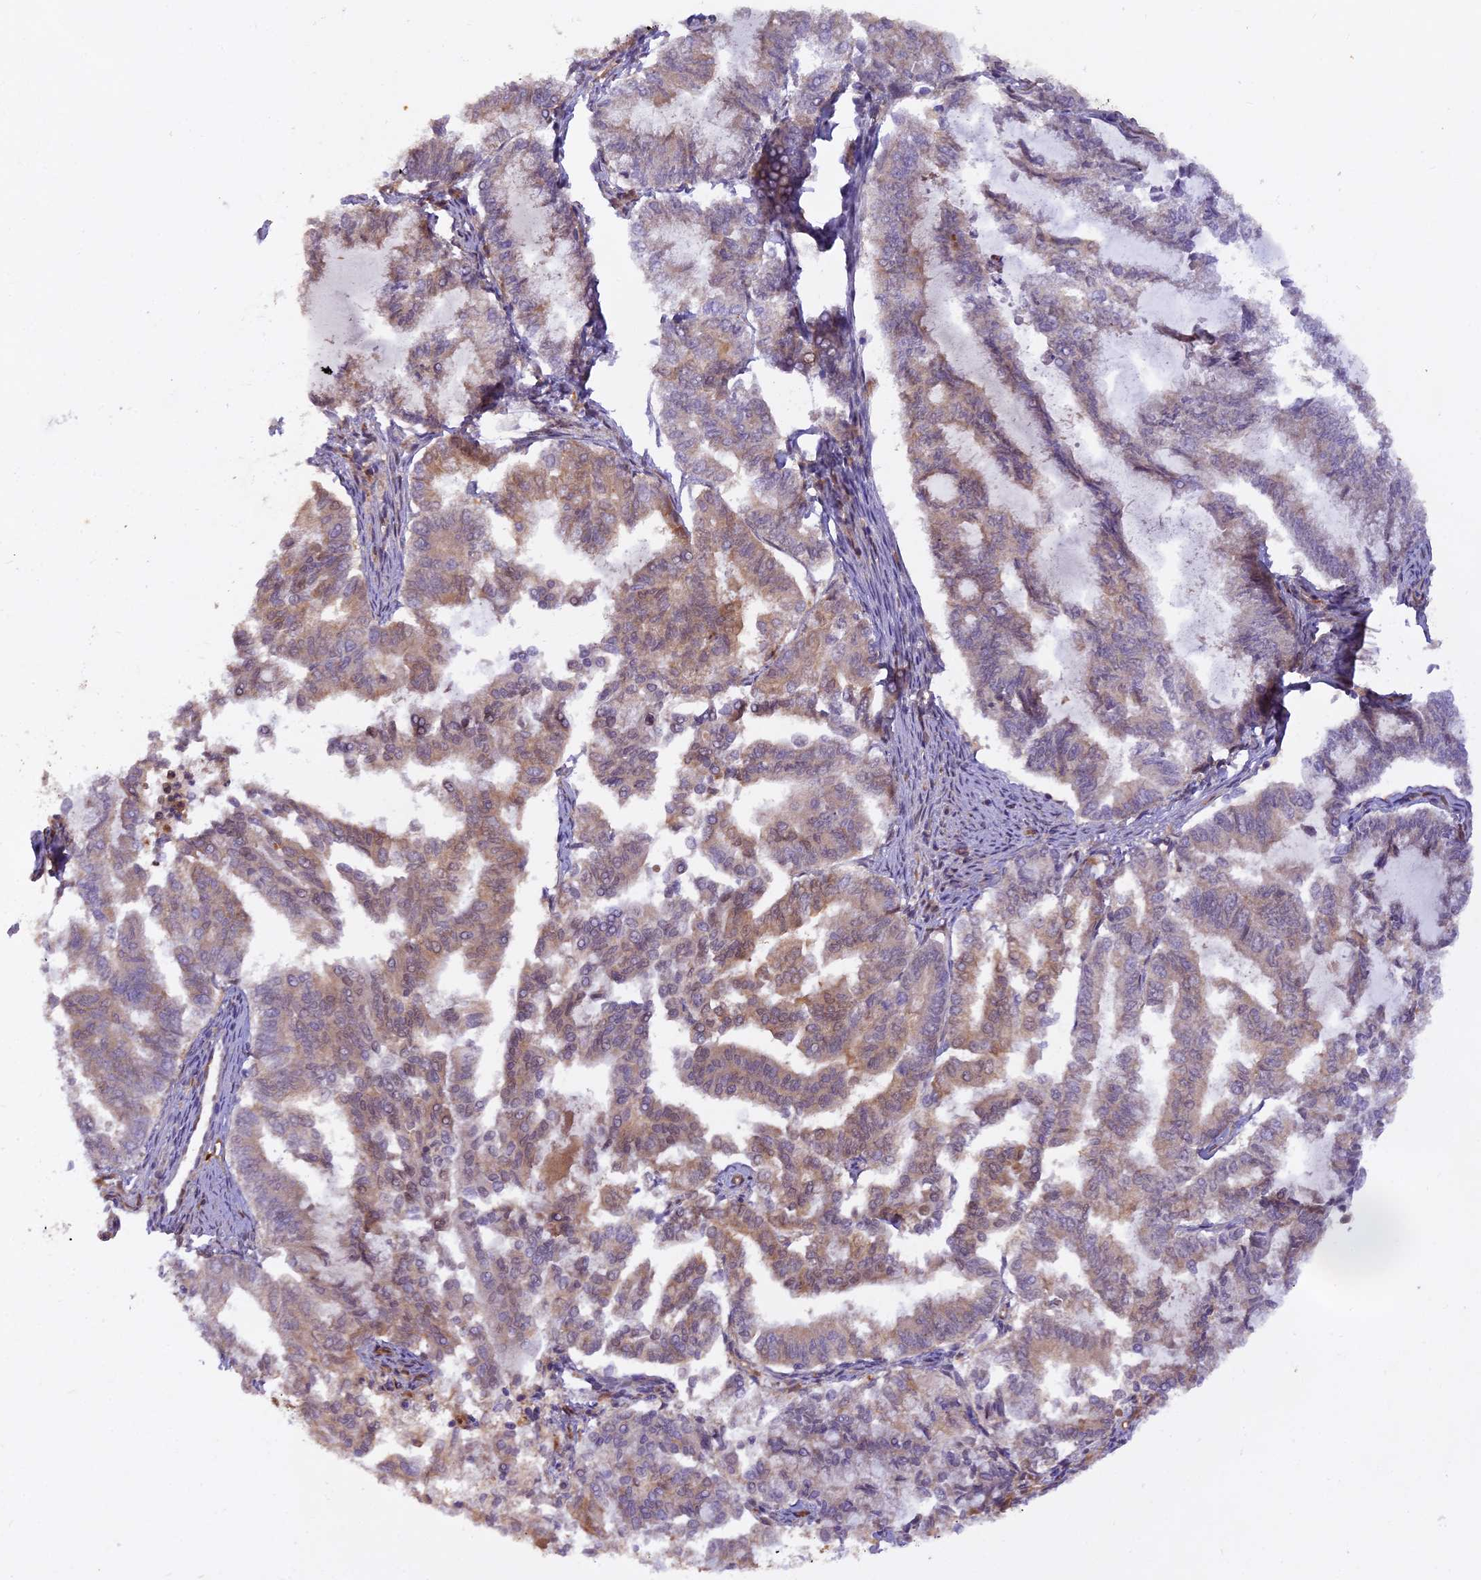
{"staining": {"intensity": "weak", "quantity": "25%-75%", "location": "cytoplasmic/membranous,nuclear"}, "tissue": "endometrial cancer", "cell_type": "Tumor cells", "image_type": "cancer", "snomed": [{"axis": "morphology", "description": "Adenocarcinoma, NOS"}, {"axis": "topography", "description": "Endometrium"}], "caption": "Endometrial adenocarcinoma stained with immunohistochemistry (IHC) demonstrates weak cytoplasmic/membranous and nuclear positivity in about 25%-75% of tumor cells.", "gene": "NPEPL1", "patient": {"sex": "female", "age": 79}}